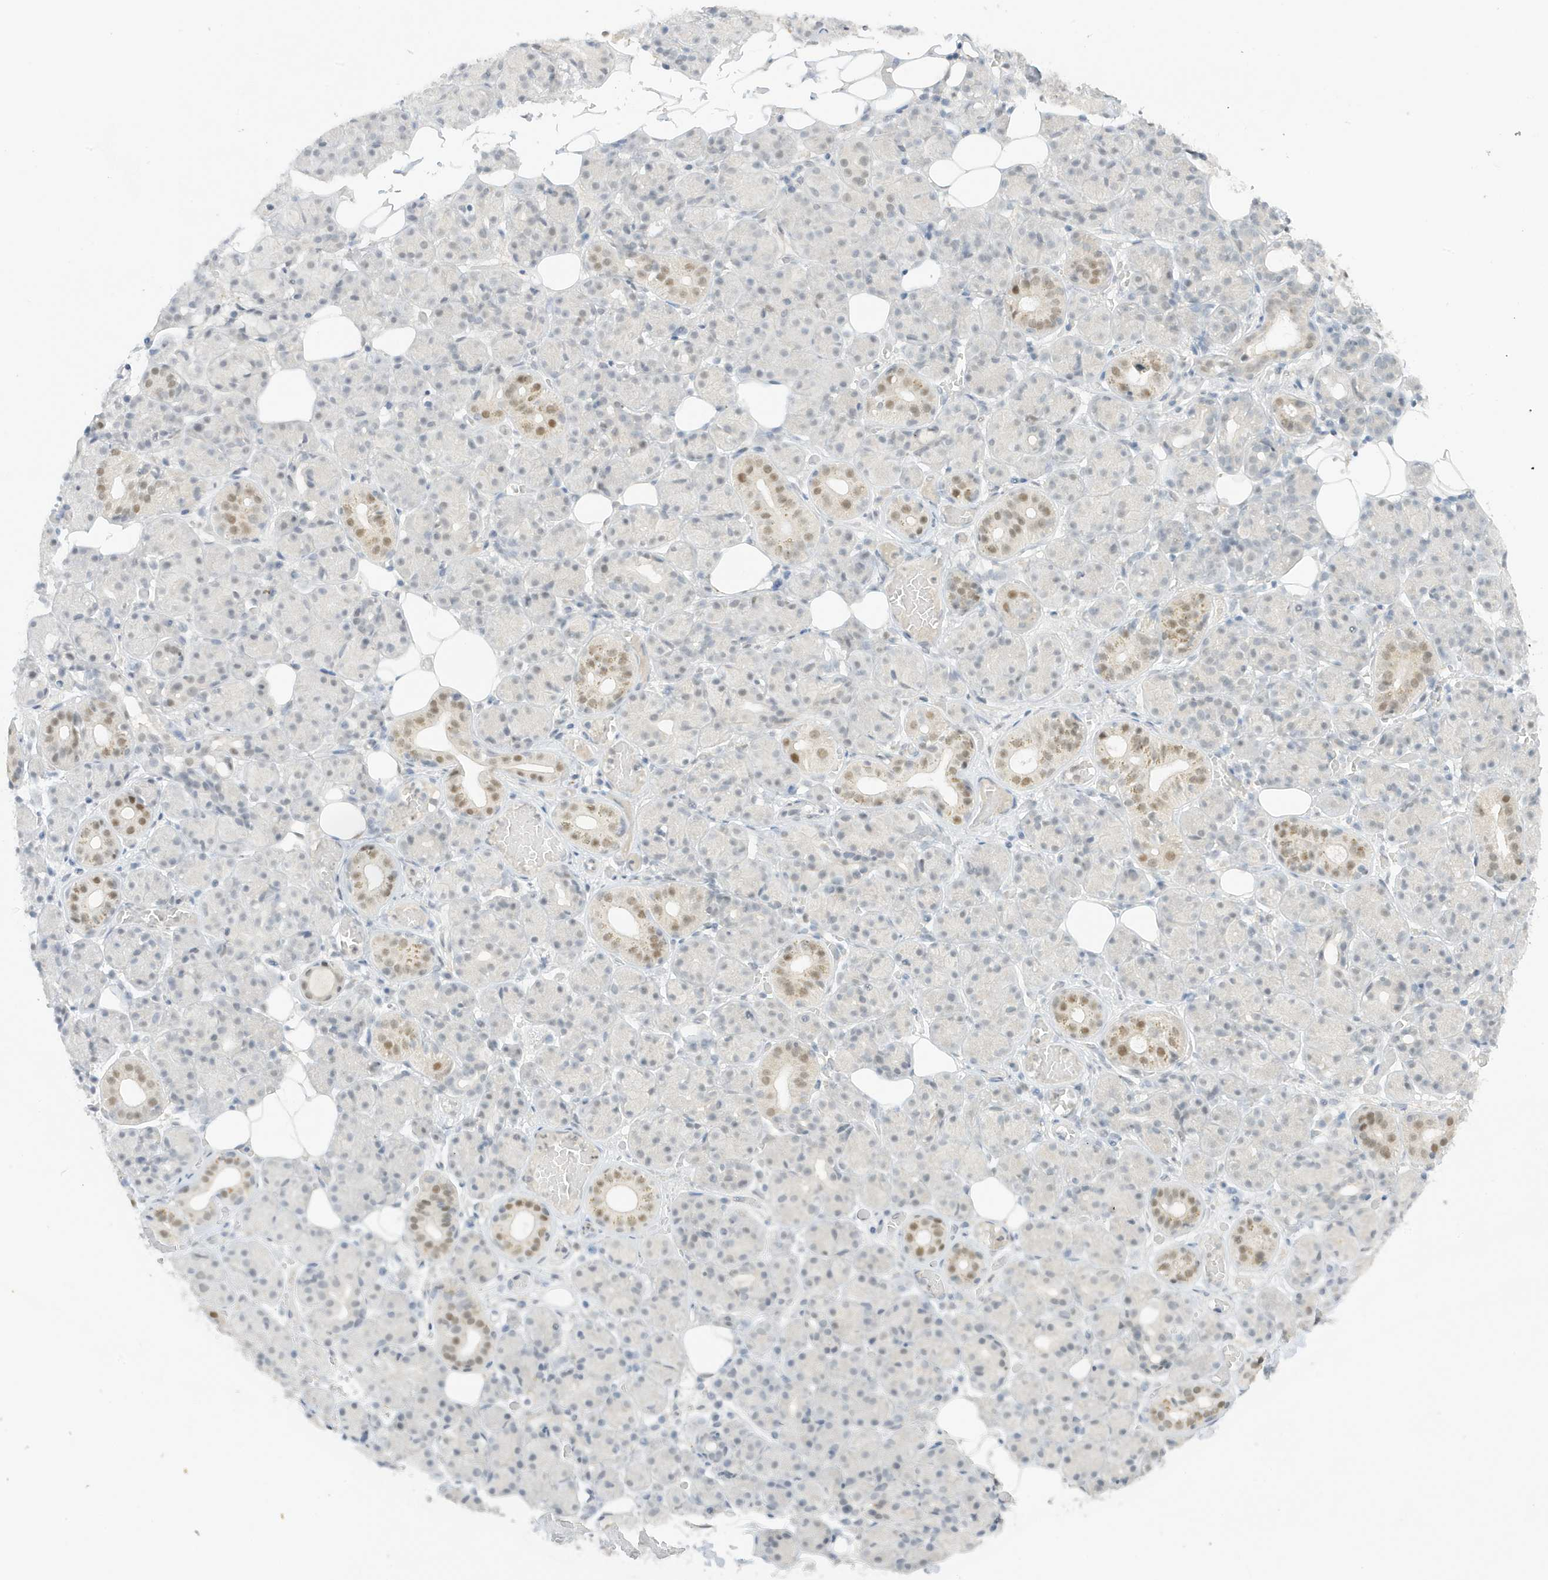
{"staining": {"intensity": "moderate", "quantity": "<25%", "location": "nuclear"}, "tissue": "salivary gland", "cell_type": "Glandular cells", "image_type": "normal", "snomed": [{"axis": "morphology", "description": "Normal tissue, NOS"}, {"axis": "topography", "description": "Salivary gland"}], "caption": "Immunohistochemical staining of benign salivary gland demonstrates moderate nuclear protein positivity in approximately <25% of glandular cells.", "gene": "MSL3", "patient": {"sex": "male", "age": 63}}